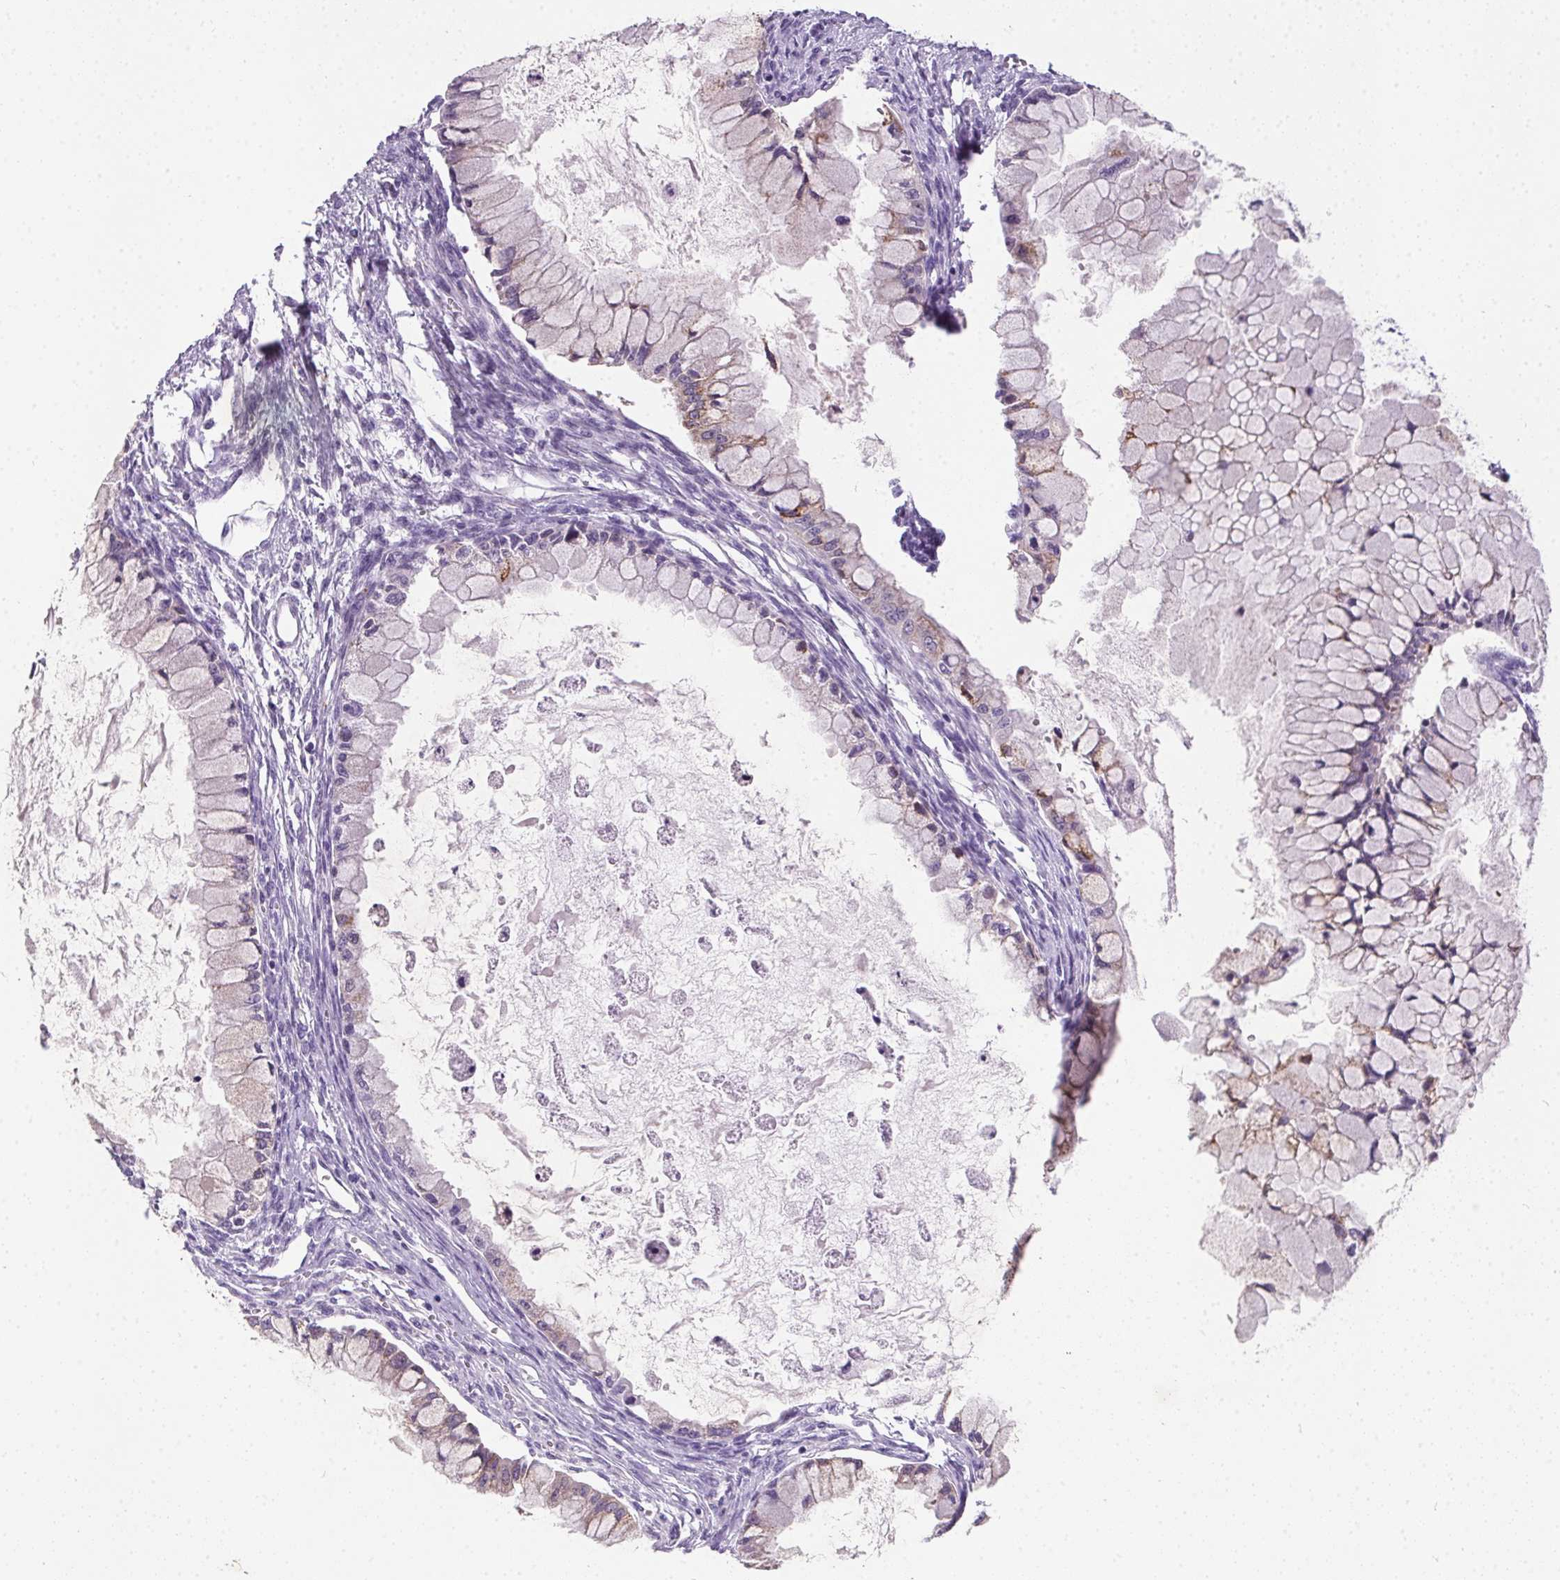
{"staining": {"intensity": "weak", "quantity": "<25%", "location": "cytoplasmic/membranous"}, "tissue": "ovarian cancer", "cell_type": "Tumor cells", "image_type": "cancer", "snomed": [{"axis": "morphology", "description": "Cystadenocarcinoma, mucinous, NOS"}, {"axis": "topography", "description": "Ovary"}], "caption": "DAB (3,3'-diaminobenzidine) immunohistochemical staining of ovarian mucinous cystadenocarcinoma demonstrates no significant expression in tumor cells.", "gene": "SSTR4", "patient": {"sex": "female", "age": 34}}